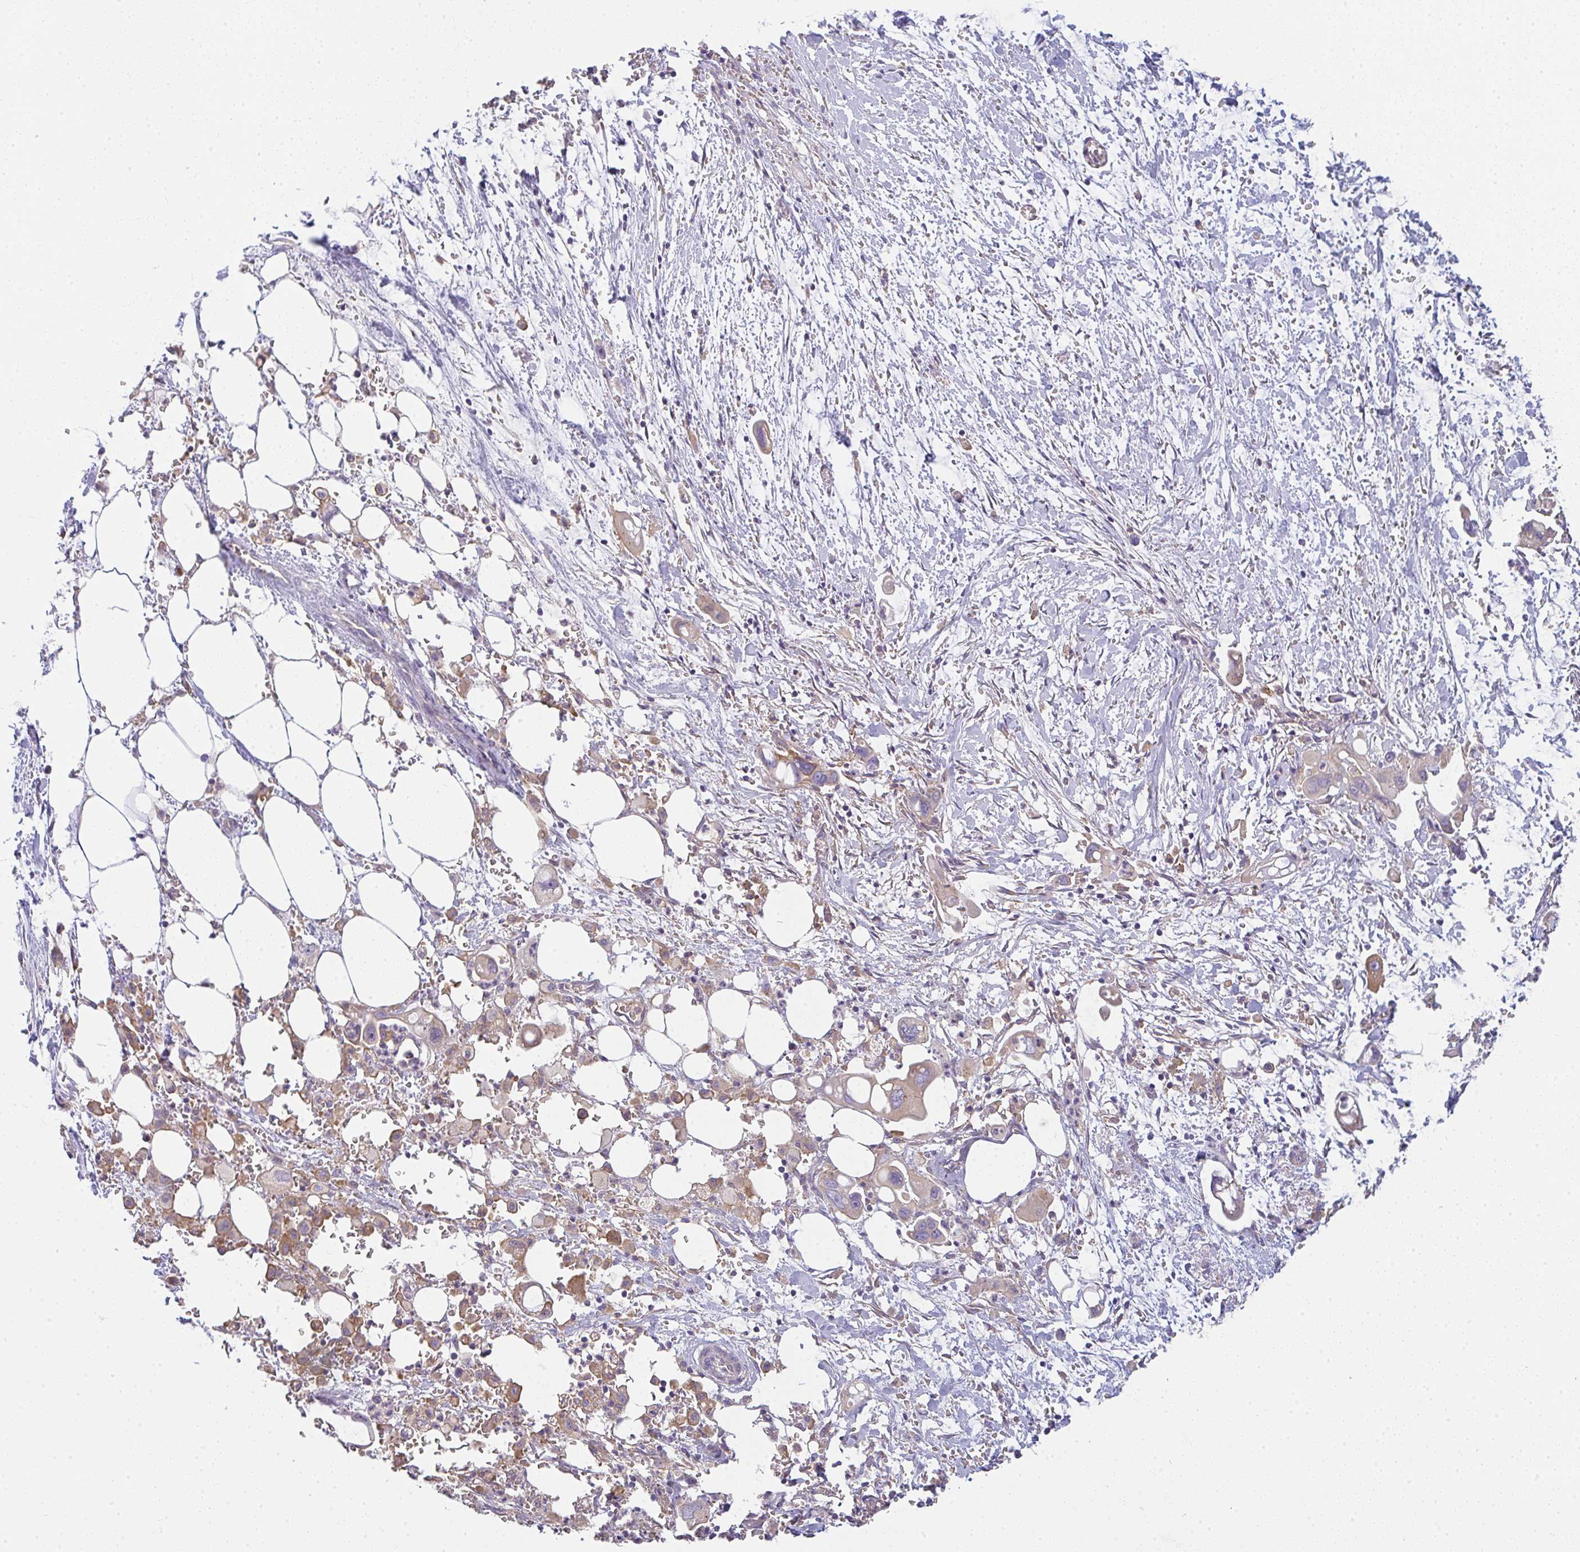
{"staining": {"intensity": "weak", "quantity": "<25%", "location": "cytoplasmic/membranous"}, "tissue": "pancreatic cancer", "cell_type": "Tumor cells", "image_type": "cancer", "snomed": [{"axis": "morphology", "description": "Adenocarcinoma, NOS"}, {"axis": "topography", "description": "Pancreas"}], "caption": "This is a micrograph of IHC staining of adenocarcinoma (pancreatic), which shows no expression in tumor cells.", "gene": "SNX5", "patient": {"sex": "male", "age": 61}}